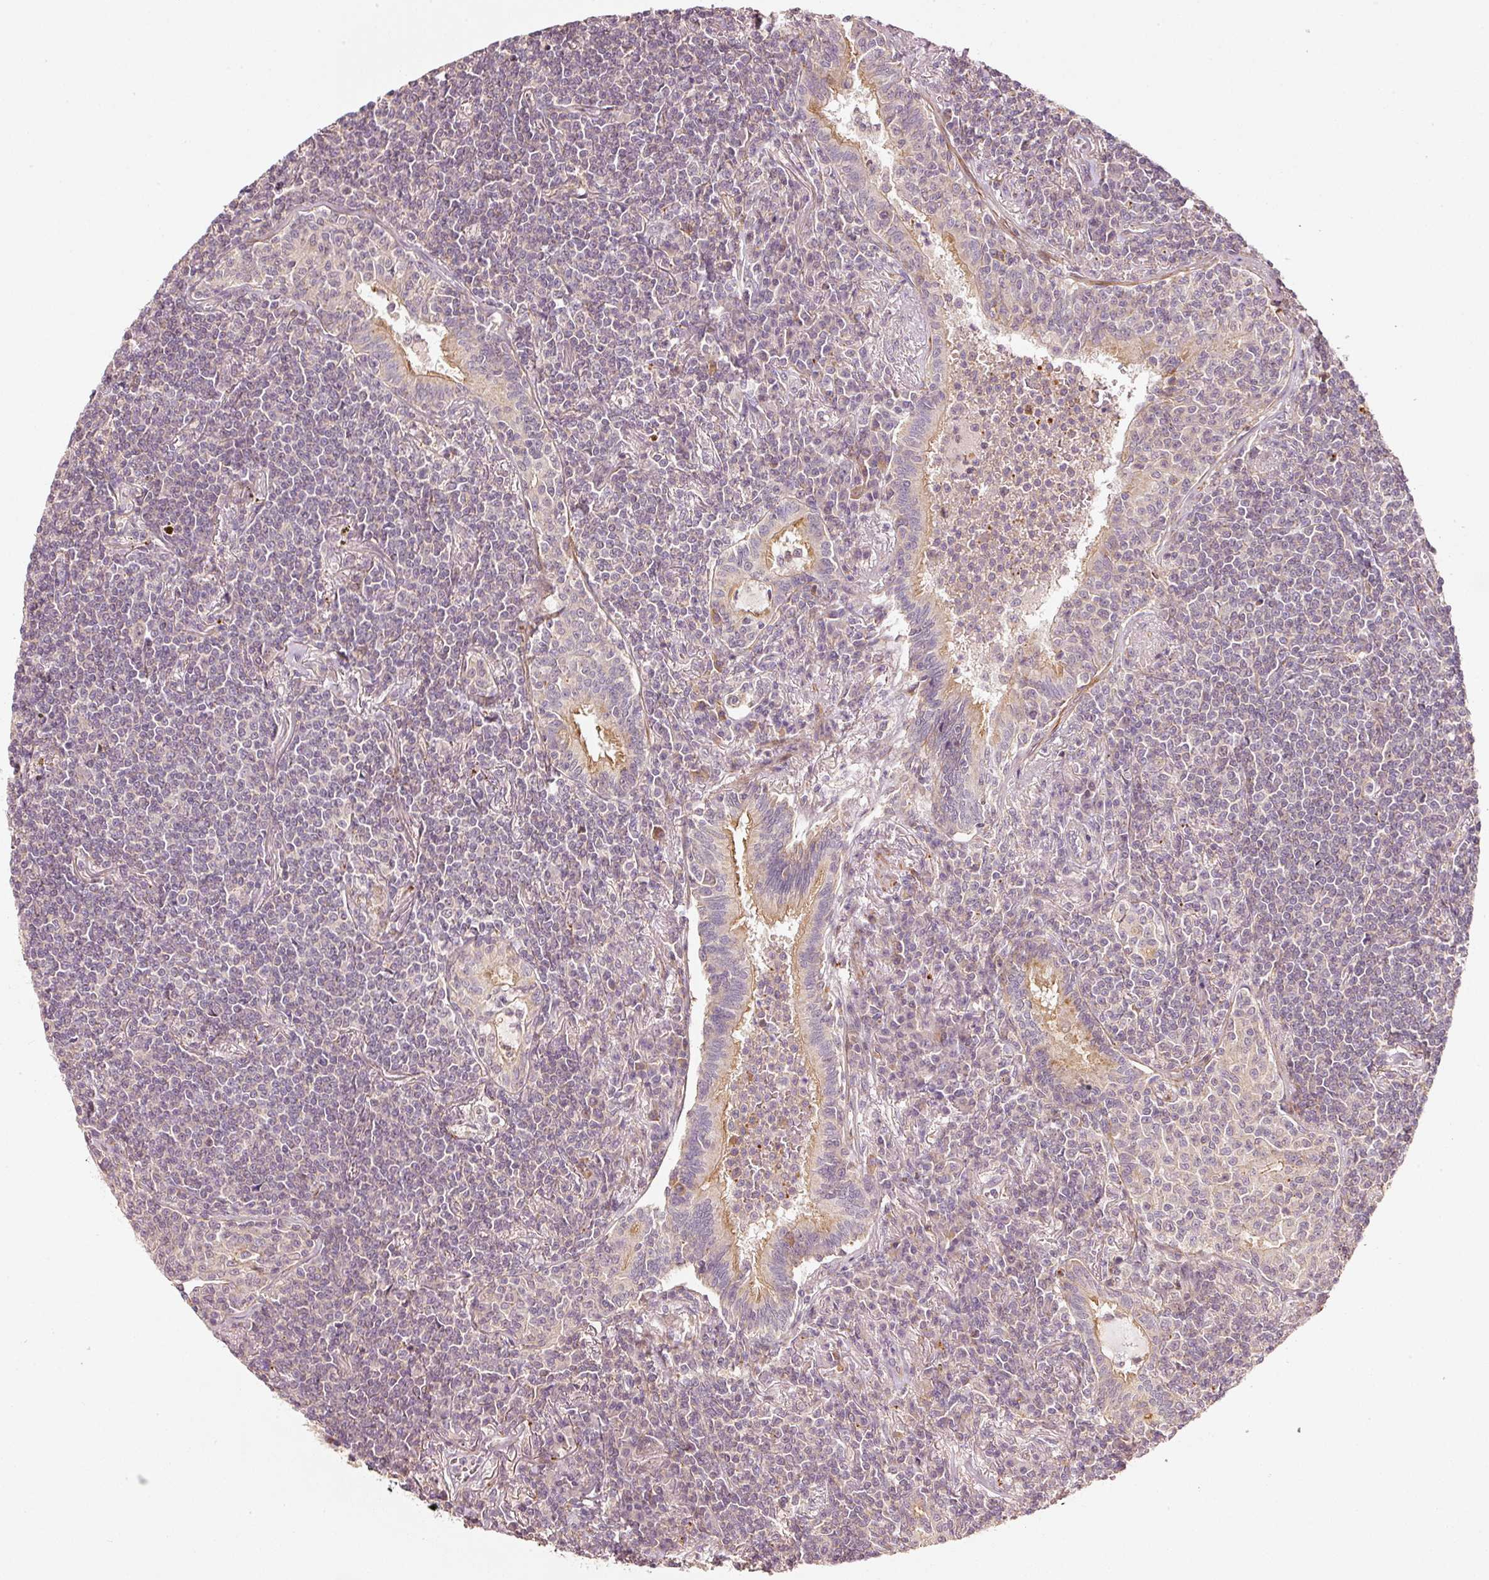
{"staining": {"intensity": "negative", "quantity": "none", "location": "none"}, "tissue": "lymphoma", "cell_type": "Tumor cells", "image_type": "cancer", "snomed": [{"axis": "morphology", "description": "Malignant lymphoma, non-Hodgkin's type, Low grade"}, {"axis": "topography", "description": "Lung"}], "caption": "Tumor cells are negative for brown protein staining in malignant lymphoma, non-Hodgkin's type (low-grade). (IHC, brightfield microscopy, high magnification).", "gene": "ARHGAP22", "patient": {"sex": "female", "age": 71}}